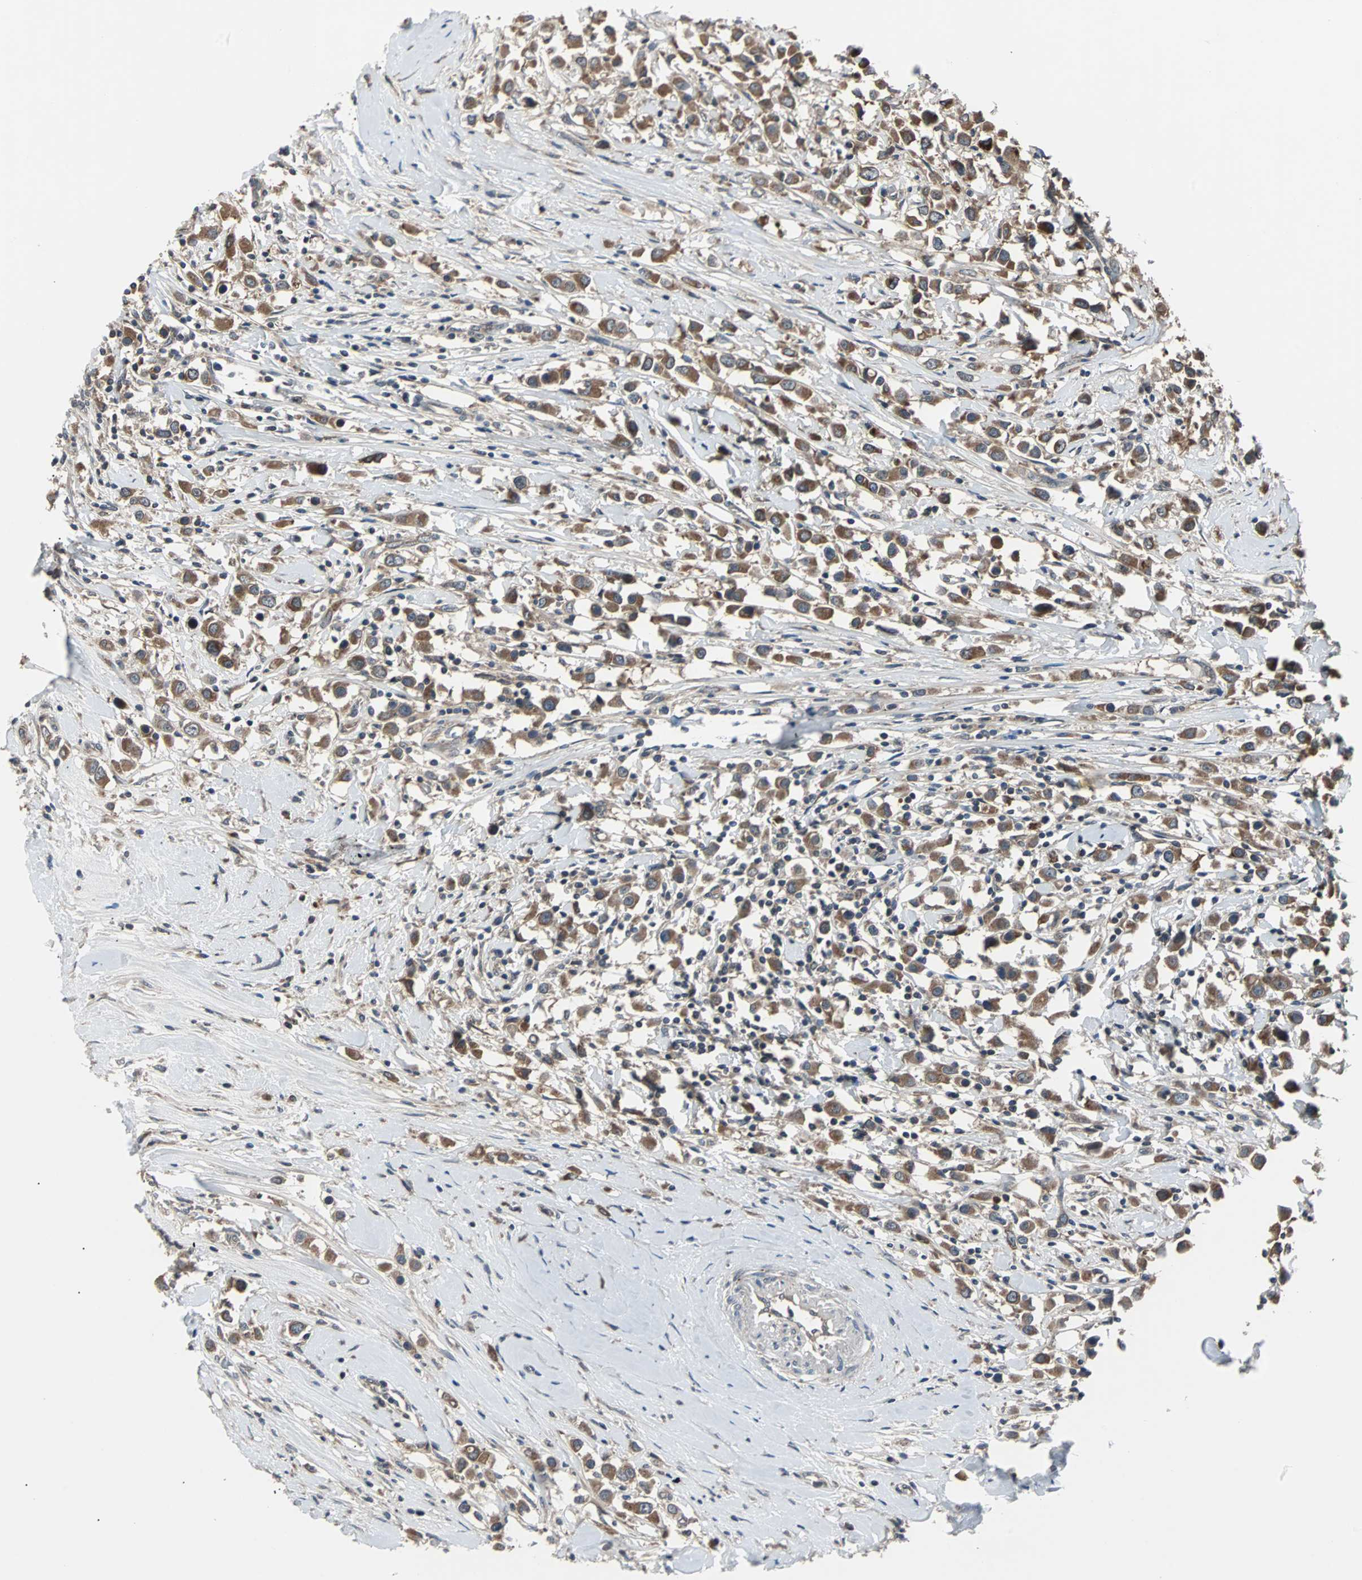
{"staining": {"intensity": "moderate", "quantity": ">75%", "location": "cytoplasmic/membranous"}, "tissue": "breast cancer", "cell_type": "Tumor cells", "image_type": "cancer", "snomed": [{"axis": "morphology", "description": "Duct carcinoma"}, {"axis": "topography", "description": "Breast"}], "caption": "Tumor cells display moderate cytoplasmic/membranous positivity in approximately >75% of cells in breast cancer (infiltrating ductal carcinoma).", "gene": "ARF1", "patient": {"sex": "female", "age": 61}}